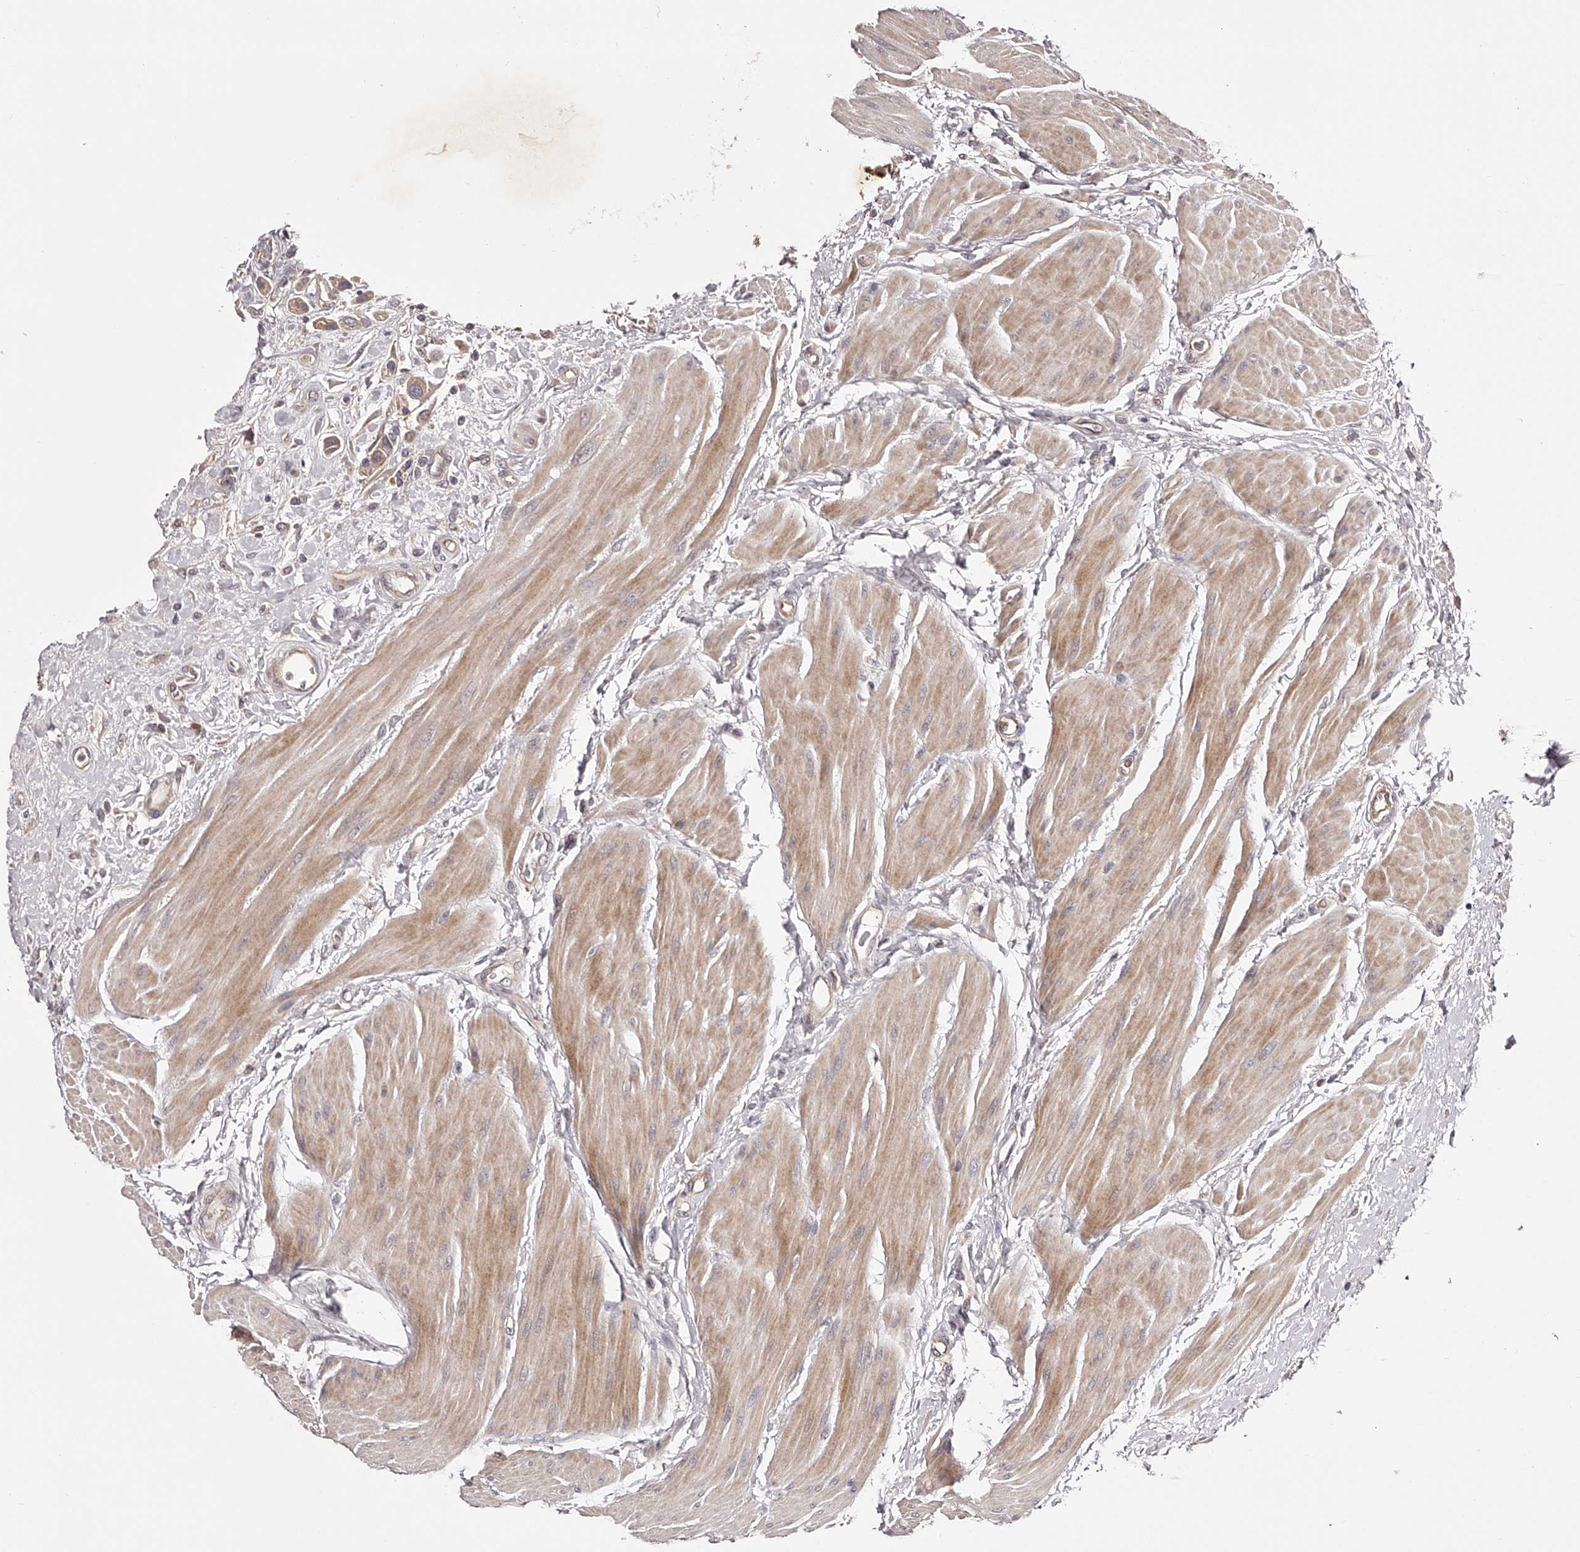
{"staining": {"intensity": "weak", "quantity": ">75%", "location": "cytoplasmic/membranous"}, "tissue": "urothelial cancer", "cell_type": "Tumor cells", "image_type": "cancer", "snomed": [{"axis": "morphology", "description": "Urothelial carcinoma, High grade"}, {"axis": "topography", "description": "Urinary bladder"}], "caption": "Weak cytoplasmic/membranous expression for a protein is appreciated in approximately >75% of tumor cells of high-grade urothelial carcinoma using IHC.", "gene": "ODF2L", "patient": {"sex": "male", "age": 50}}